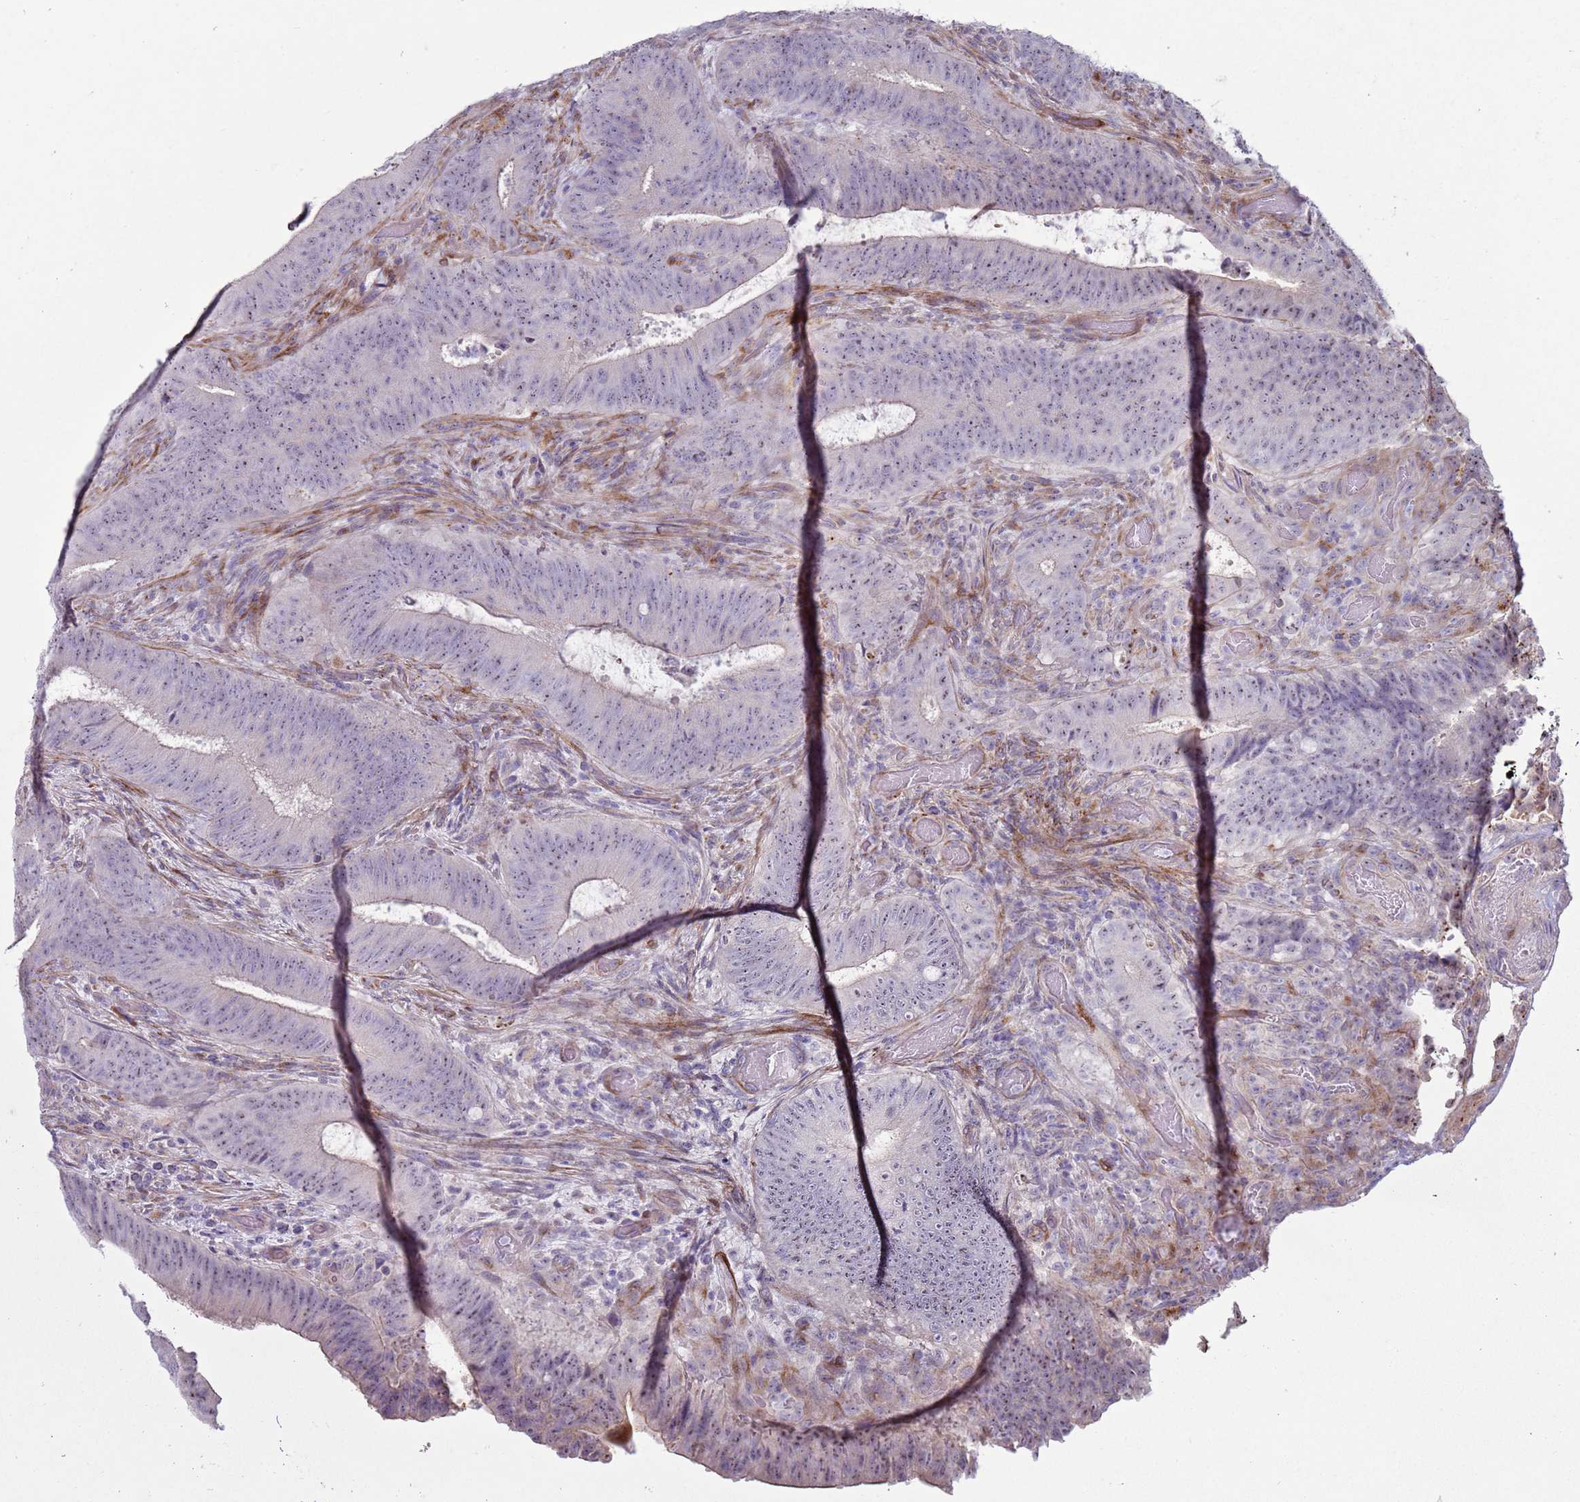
{"staining": {"intensity": "weak", "quantity": "<25%", "location": "nuclear"}, "tissue": "colorectal cancer", "cell_type": "Tumor cells", "image_type": "cancer", "snomed": [{"axis": "morphology", "description": "Adenocarcinoma, NOS"}, {"axis": "topography", "description": "Colon"}], "caption": "Colorectal cancer was stained to show a protein in brown. There is no significant expression in tumor cells. (DAB (3,3'-diaminobenzidine) immunohistochemistry visualized using brightfield microscopy, high magnification).", "gene": "HEATR1", "patient": {"sex": "female", "age": 43}}